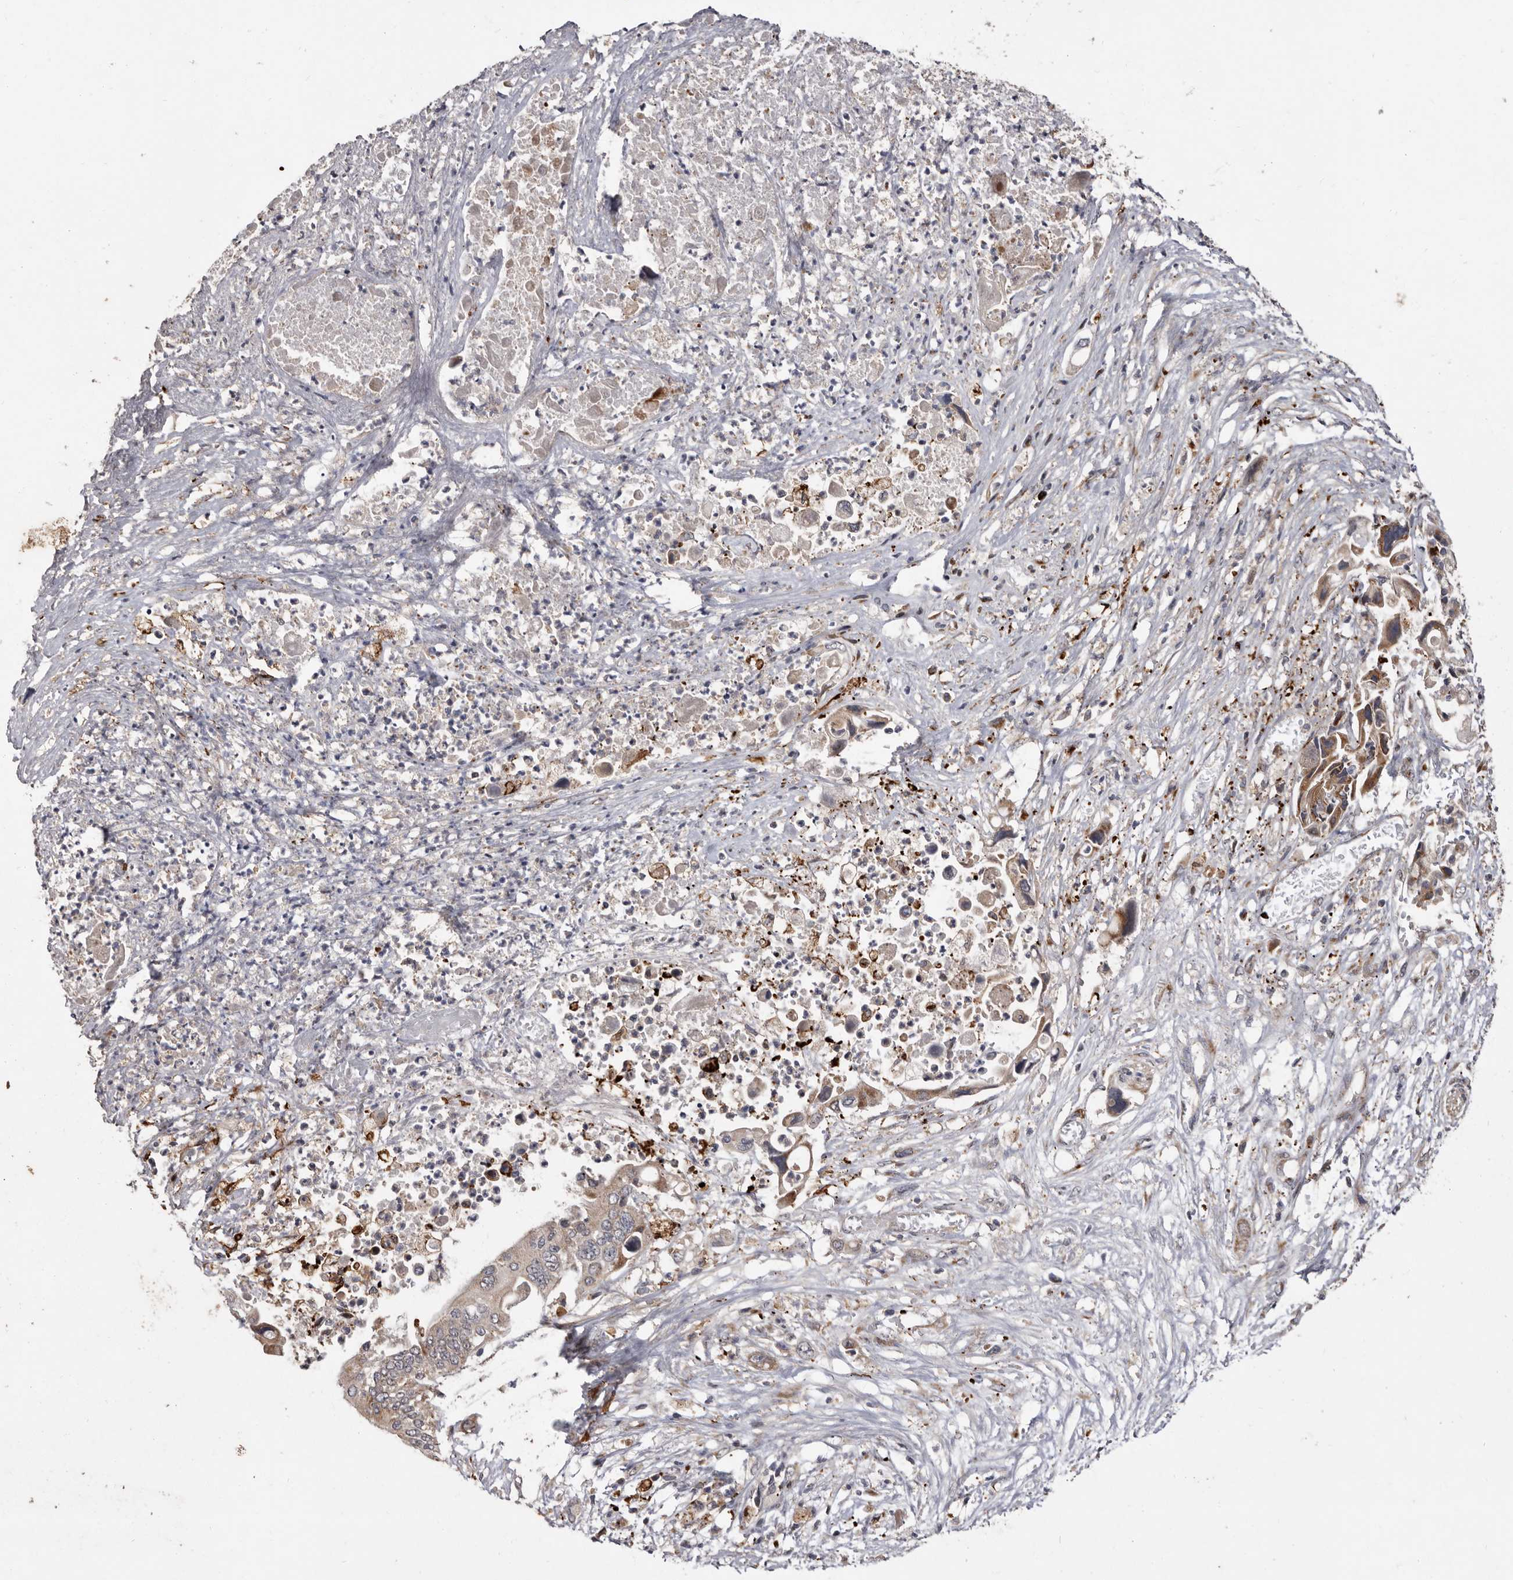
{"staining": {"intensity": "weak", "quantity": ">75%", "location": "cytoplasmic/membranous"}, "tissue": "pancreatic cancer", "cell_type": "Tumor cells", "image_type": "cancer", "snomed": [{"axis": "morphology", "description": "Adenocarcinoma, NOS"}, {"axis": "topography", "description": "Pancreas"}], "caption": "DAB (3,3'-diaminobenzidine) immunohistochemical staining of human adenocarcinoma (pancreatic) reveals weak cytoplasmic/membranous protein positivity in about >75% of tumor cells. (Stains: DAB (3,3'-diaminobenzidine) in brown, nuclei in blue, Microscopy: brightfield microscopy at high magnification).", "gene": "FLAD1", "patient": {"sex": "male", "age": 66}}